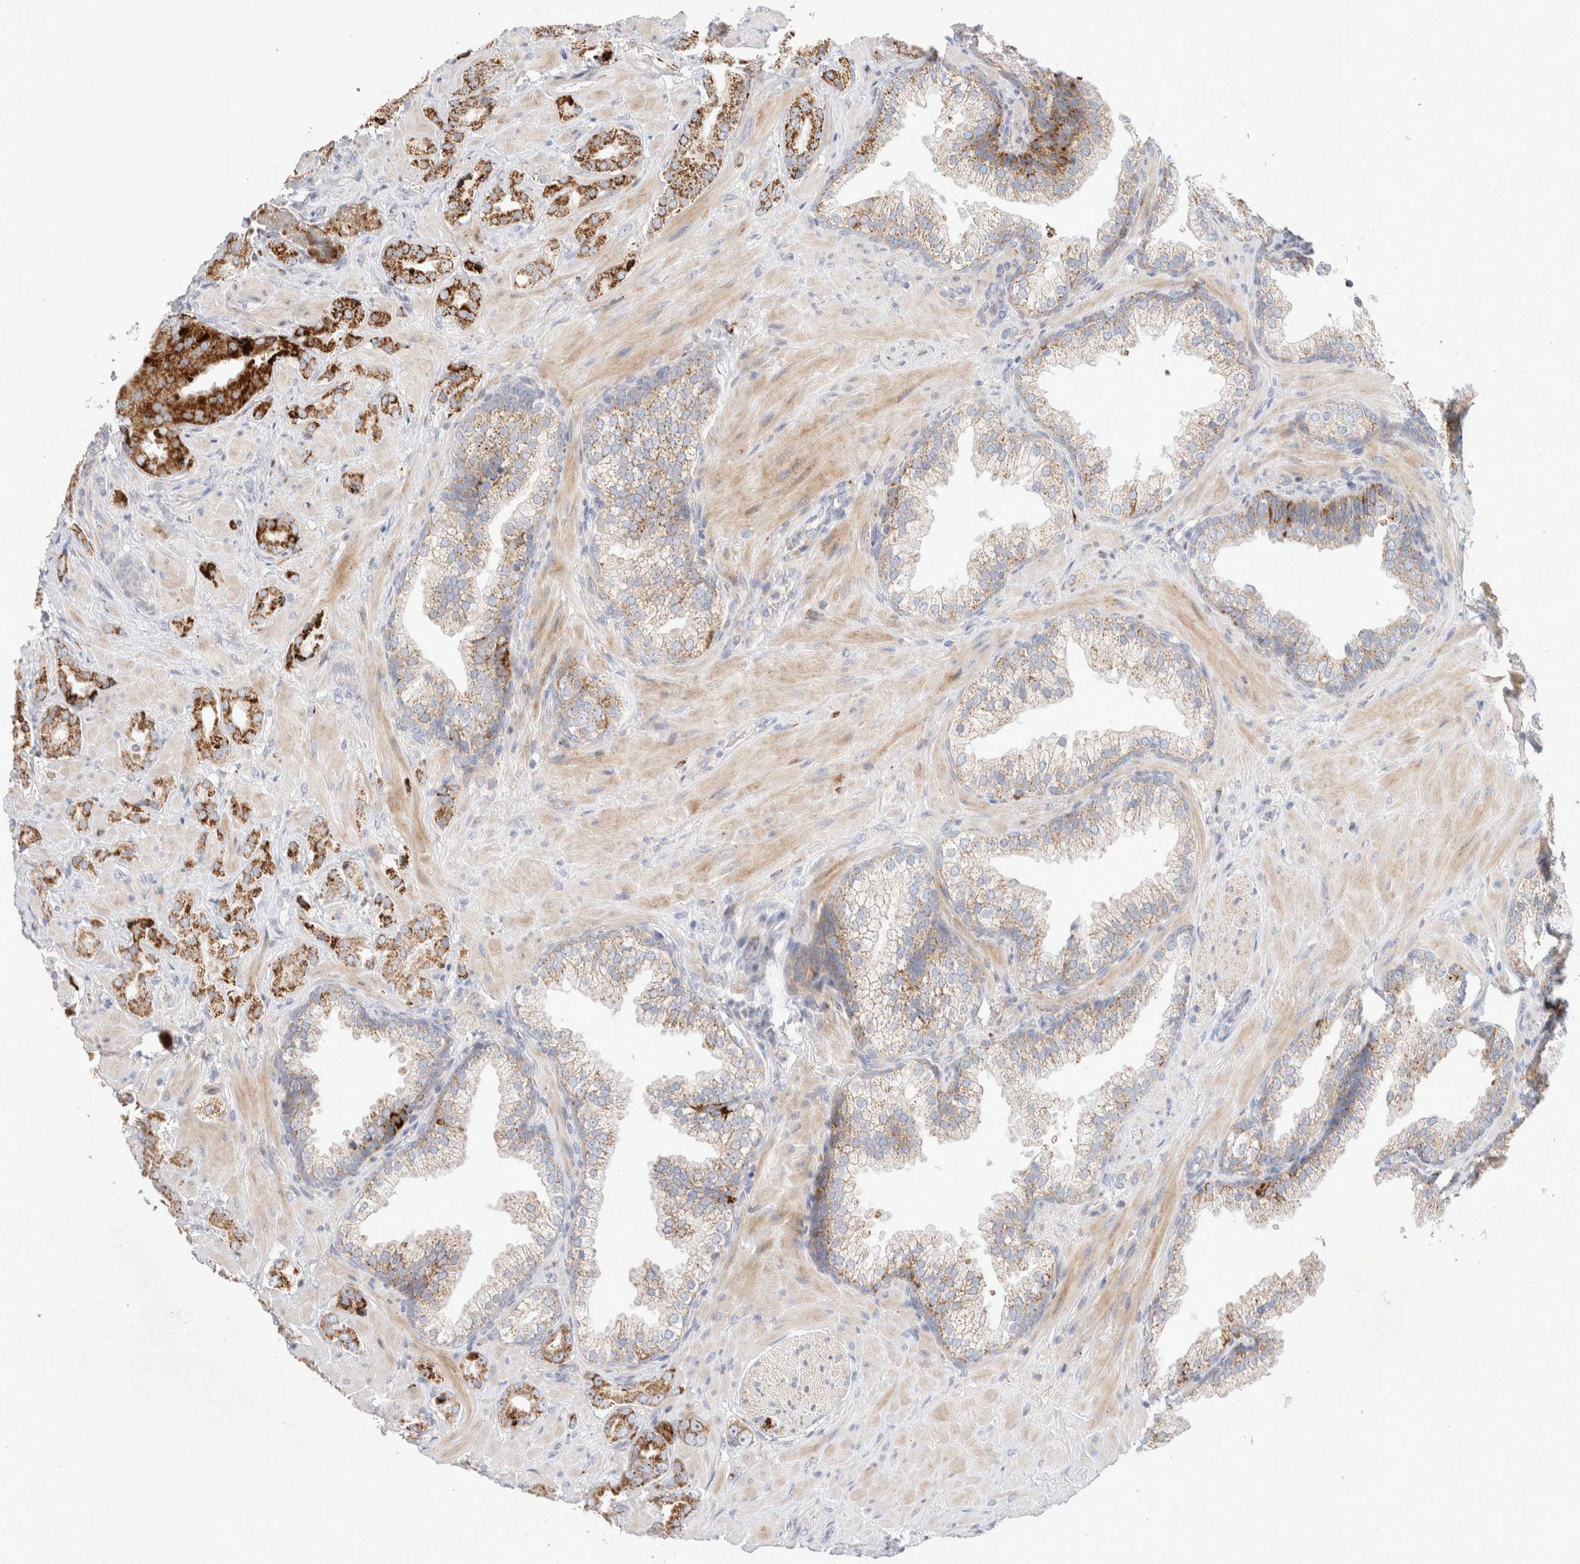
{"staining": {"intensity": "strong", "quantity": ">75%", "location": "cytoplasmic/membranous"}, "tissue": "prostate cancer", "cell_type": "Tumor cells", "image_type": "cancer", "snomed": [{"axis": "morphology", "description": "Adenocarcinoma, High grade"}, {"axis": "topography", "description": "Prostate"}], "caption": "Human prostate adenocarcinoma (high-grade) stained with a protein marker shows strong staining in tumor cells.", "gene": "CHADL", "patient": {"sex": "male", "age": 64}}